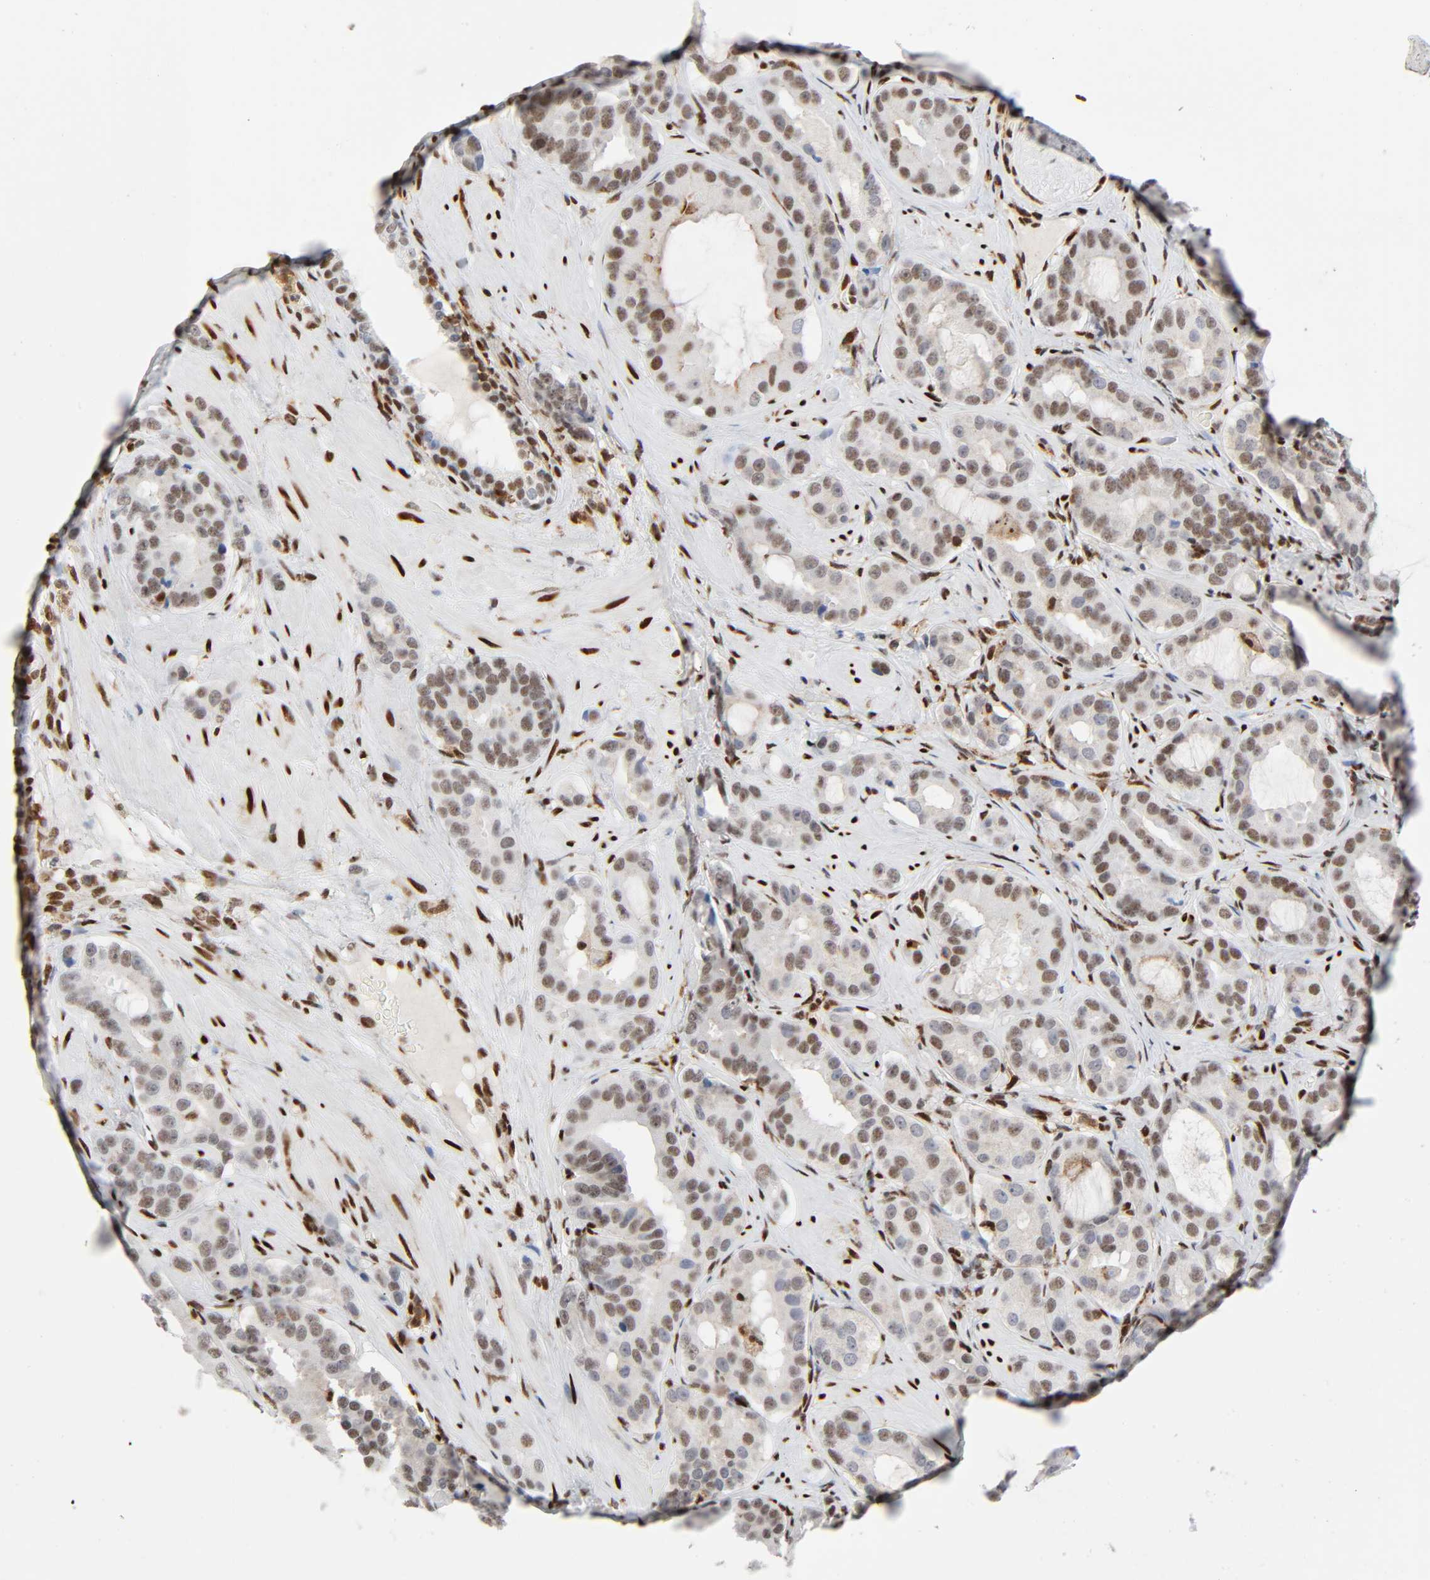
{"staining": {"intensity": "moderate", "quantity": "25%-75%", "location": "nuclear"}, "tissue": "prostate cancer", "cell_type": "Tumor cells", "image_type": "cancer", "snomed": [{"axis": "morphology", "description": "Adenocarcinoma, Low grade"}, {"axis": "topography", "description": "Prostate"}], "caption": "Immunohistochemistry (IHC) image of human prostate adenocarcinoma (low-grade) stained for a protein (brown), which shows medium levels of moderate nuclear positivity in about 25%-75% of tumor cells.", "gene": "WAS", "patient": {"sex": "male", "age": 59}}